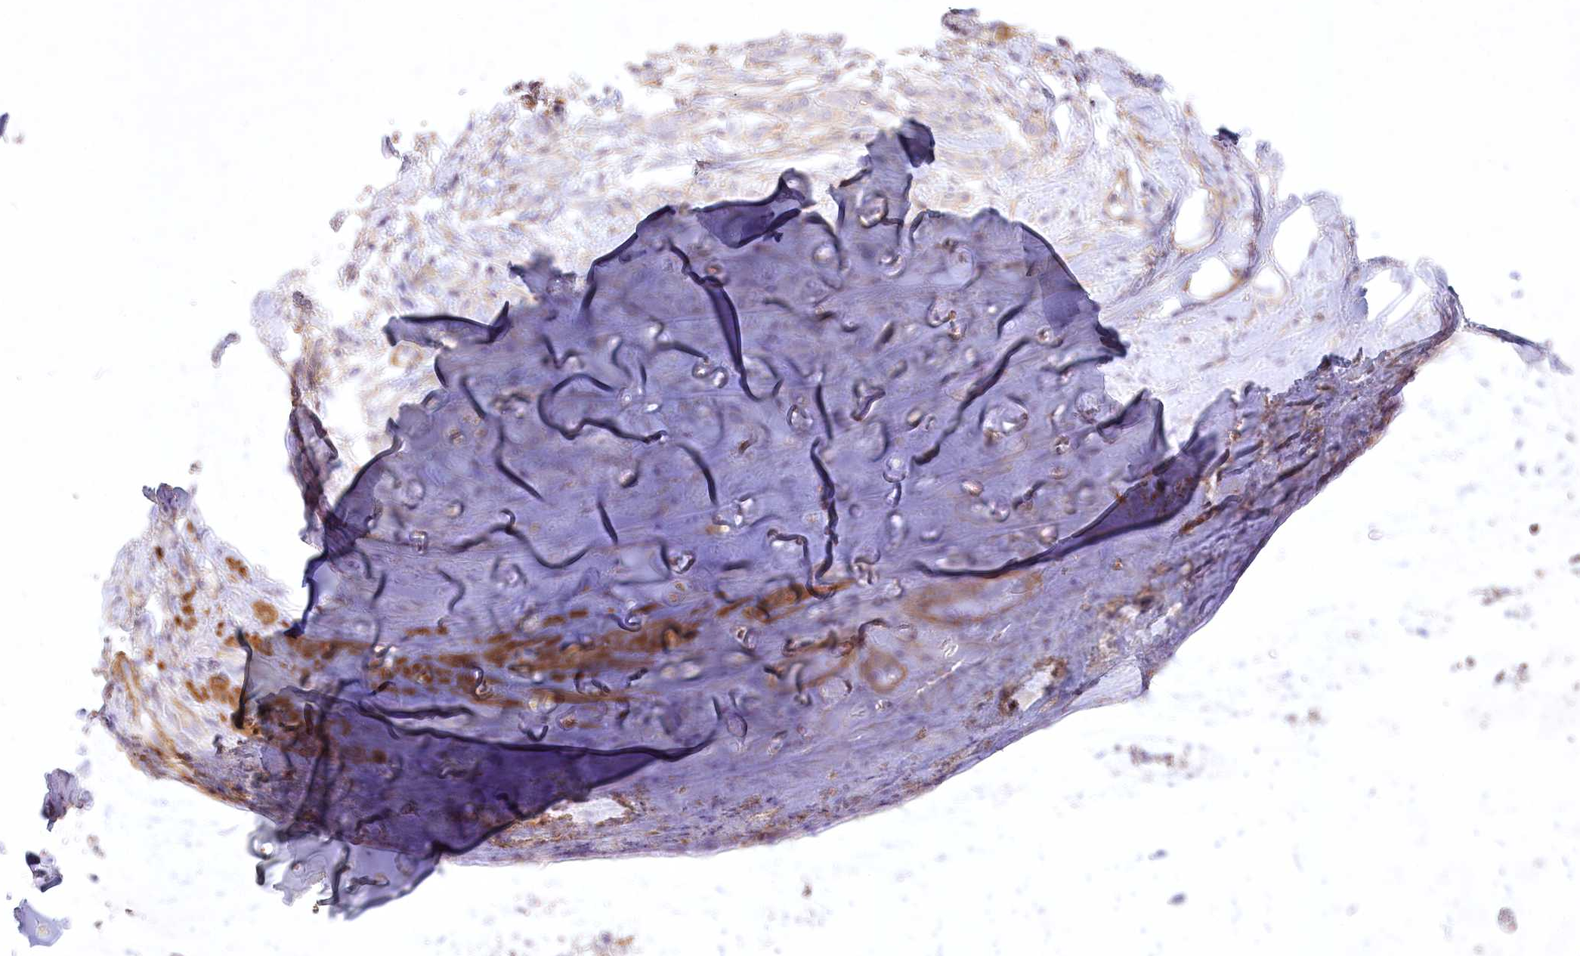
{"staining": {"intensity": "negative", "quantity": "none", "location": "none"}, "tissue": "adipose tissue", "cell_type": "Adipocytes", "image_type": "normal", "snomed": [{"axis": "morphology", "description": "Normal tissue, NOS"}, {"axis": "morphology", "description": "Basal cell carcinoma"}, {"axis": "topography", "description": "Cartilage tissue"}, {"axis": "topography", "description": "Nasopharynx"}, {"axis": "topography", "description": "Oral tissue"}], "caption": "This is an immunohistochemistry (IHC) micrograph of benign adipose tissue. There is no positivity in adipocytes.", "gene": "INPP4B", "patient": {"sex": "female", "age": 77}}